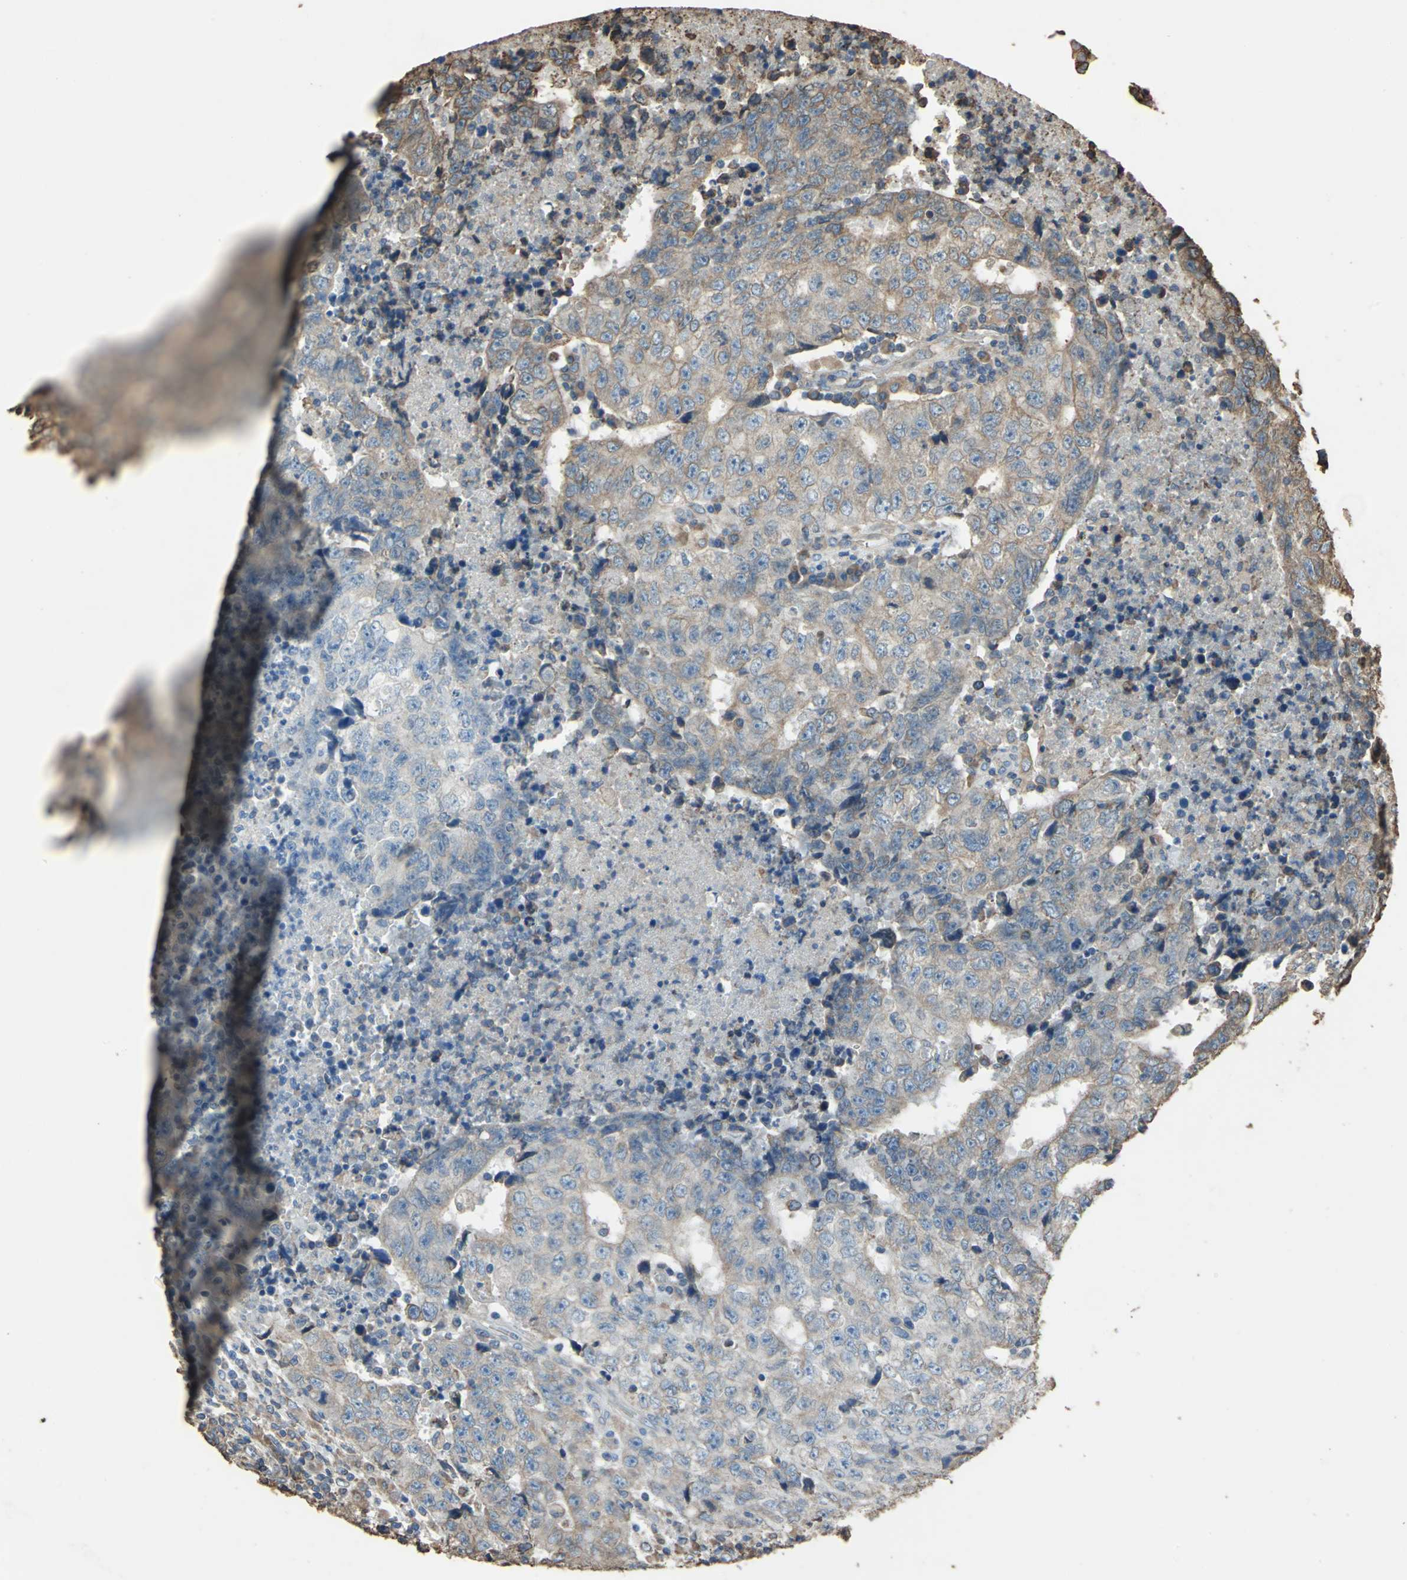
{"staining": {"intensity": "moderate", "quantity": "25%-75%", "location": "cytoplasmic/membranous"}, "tissue": "testis cancer", "cell_type": "Tumor cells", "image_type": "cancer", "snomed": [{"axis": "morphology", "description": "Necrosis, NOS"}, {"axis": "morphology", "description": "Carcinoma, Embryonal, NOS"}, {"axis": "topography", "description": "Testis"}], "caption": "Immunohistochemical staining of human testis embryonal carcinoma displays medium levels of moderate cytoplasmic/membranous protein staining in approximately 25%-75% of tumor cells.", "gene": "GPANK1", "patient": {"sex": "male", "age": 19}}